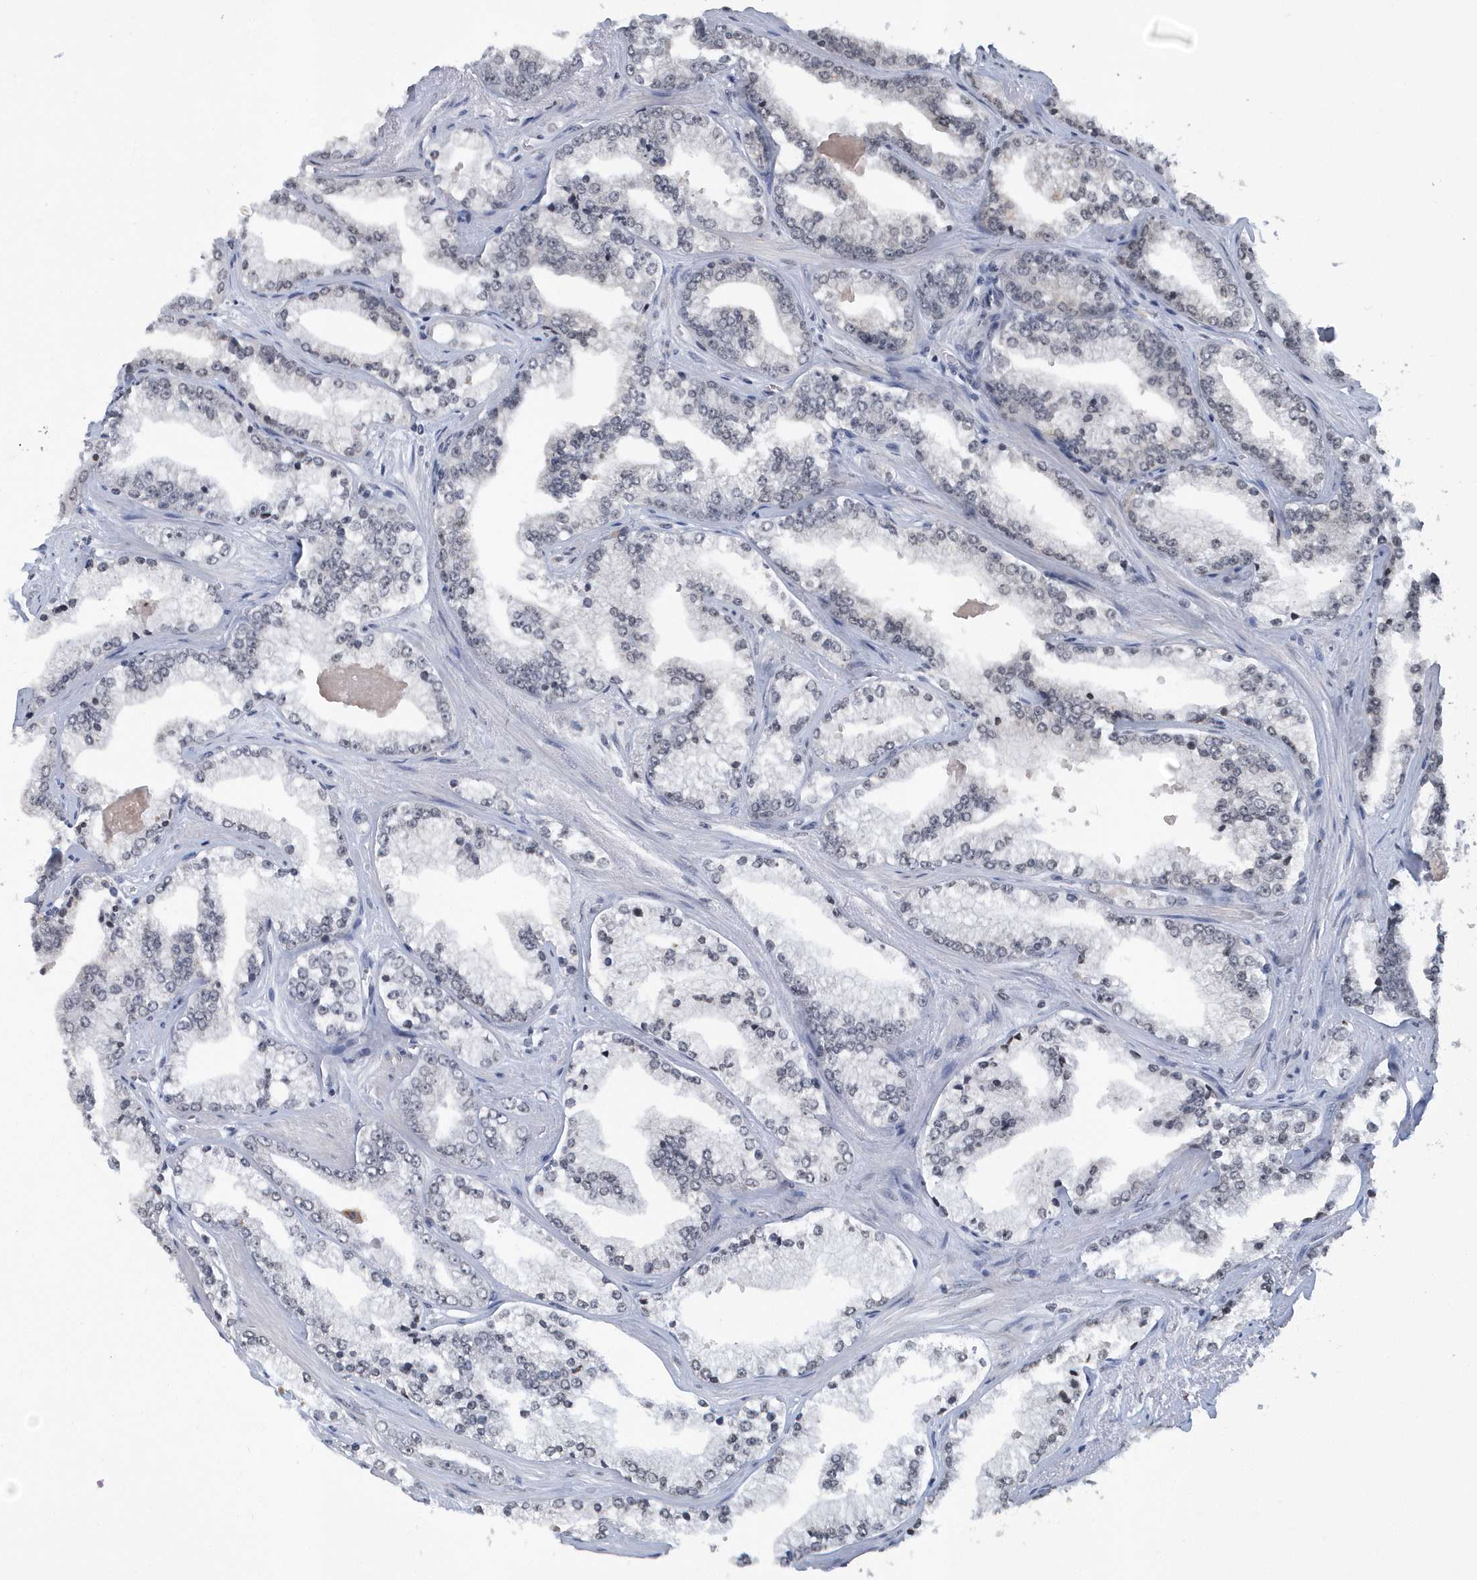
{"staining": {"intensity": "negative", "quantity": "none", "location": "none"}, "tissue": "prostate cancer", "cell_type": "Tumor cells", "image_type": "cancer", "snomed": [{"axis": "morphology", "description": "Adenocarcinoma, High grade"}, {"axis": "topography", "description": "Prostate"}], "caption": "Tumor cells are negative for brown protein staining in prostate cancer (high-grade adenocarcinoma).", "gene": "VWA5B2", "patient": {"sex": "male", "age": 71}}